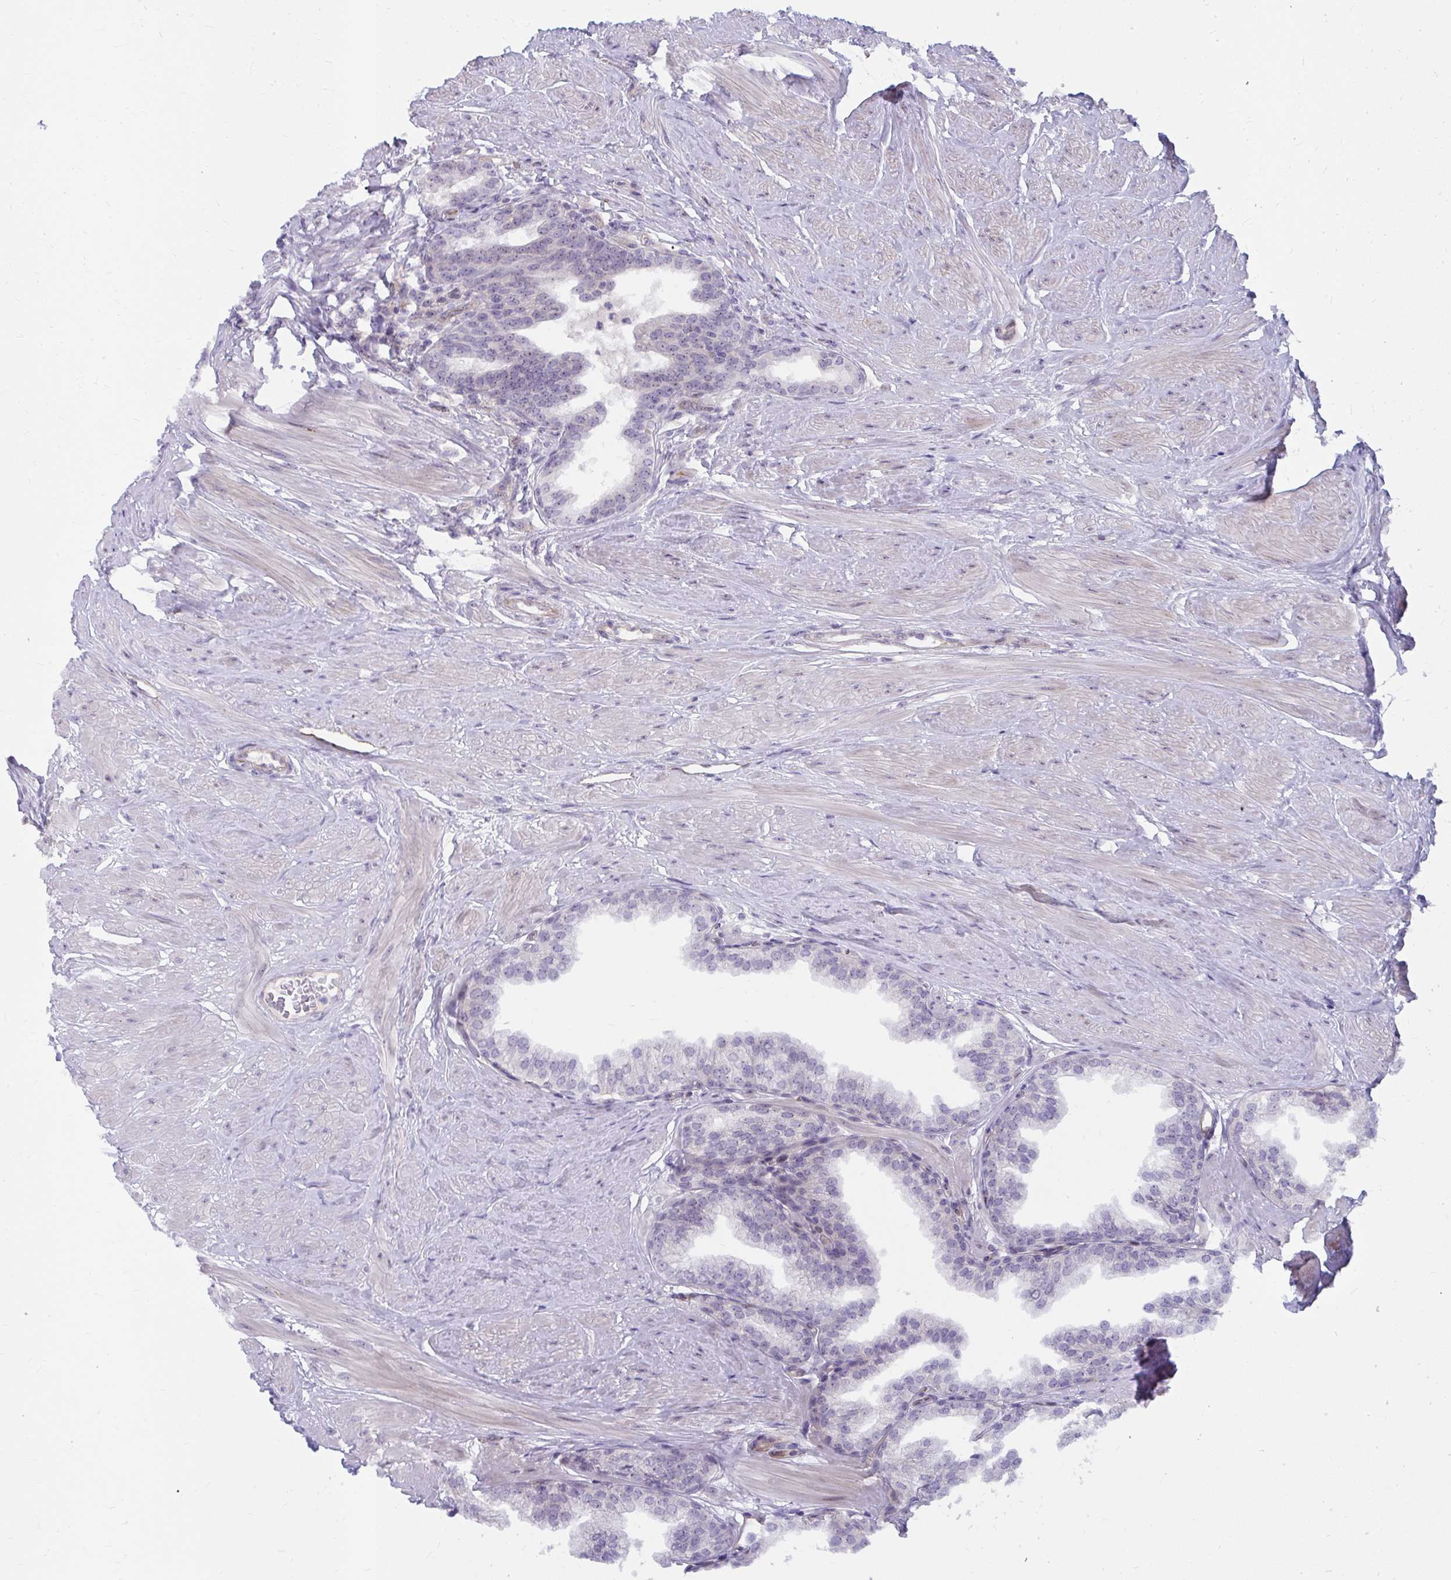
{"staining": {"intensity": "weak", "quantity": "<25%", "location": "nuclear"}, "tissue": "prostate", "cell_type": "Glandular cells", "image_type": "normal", "snomed": [{"axis": "morphology", "description": "Normal tissue, NOS"}, {"axis": "topography", "description": "Prostate"}, {"axis": "topography", "description": "Peripheral nerve tissue"}], "caption": "Histopathology image shows no significant protein positivity in glandular cells of benign prostate.", "gene": "MUS81", "patient": {"sex": "male", "age": 55}}